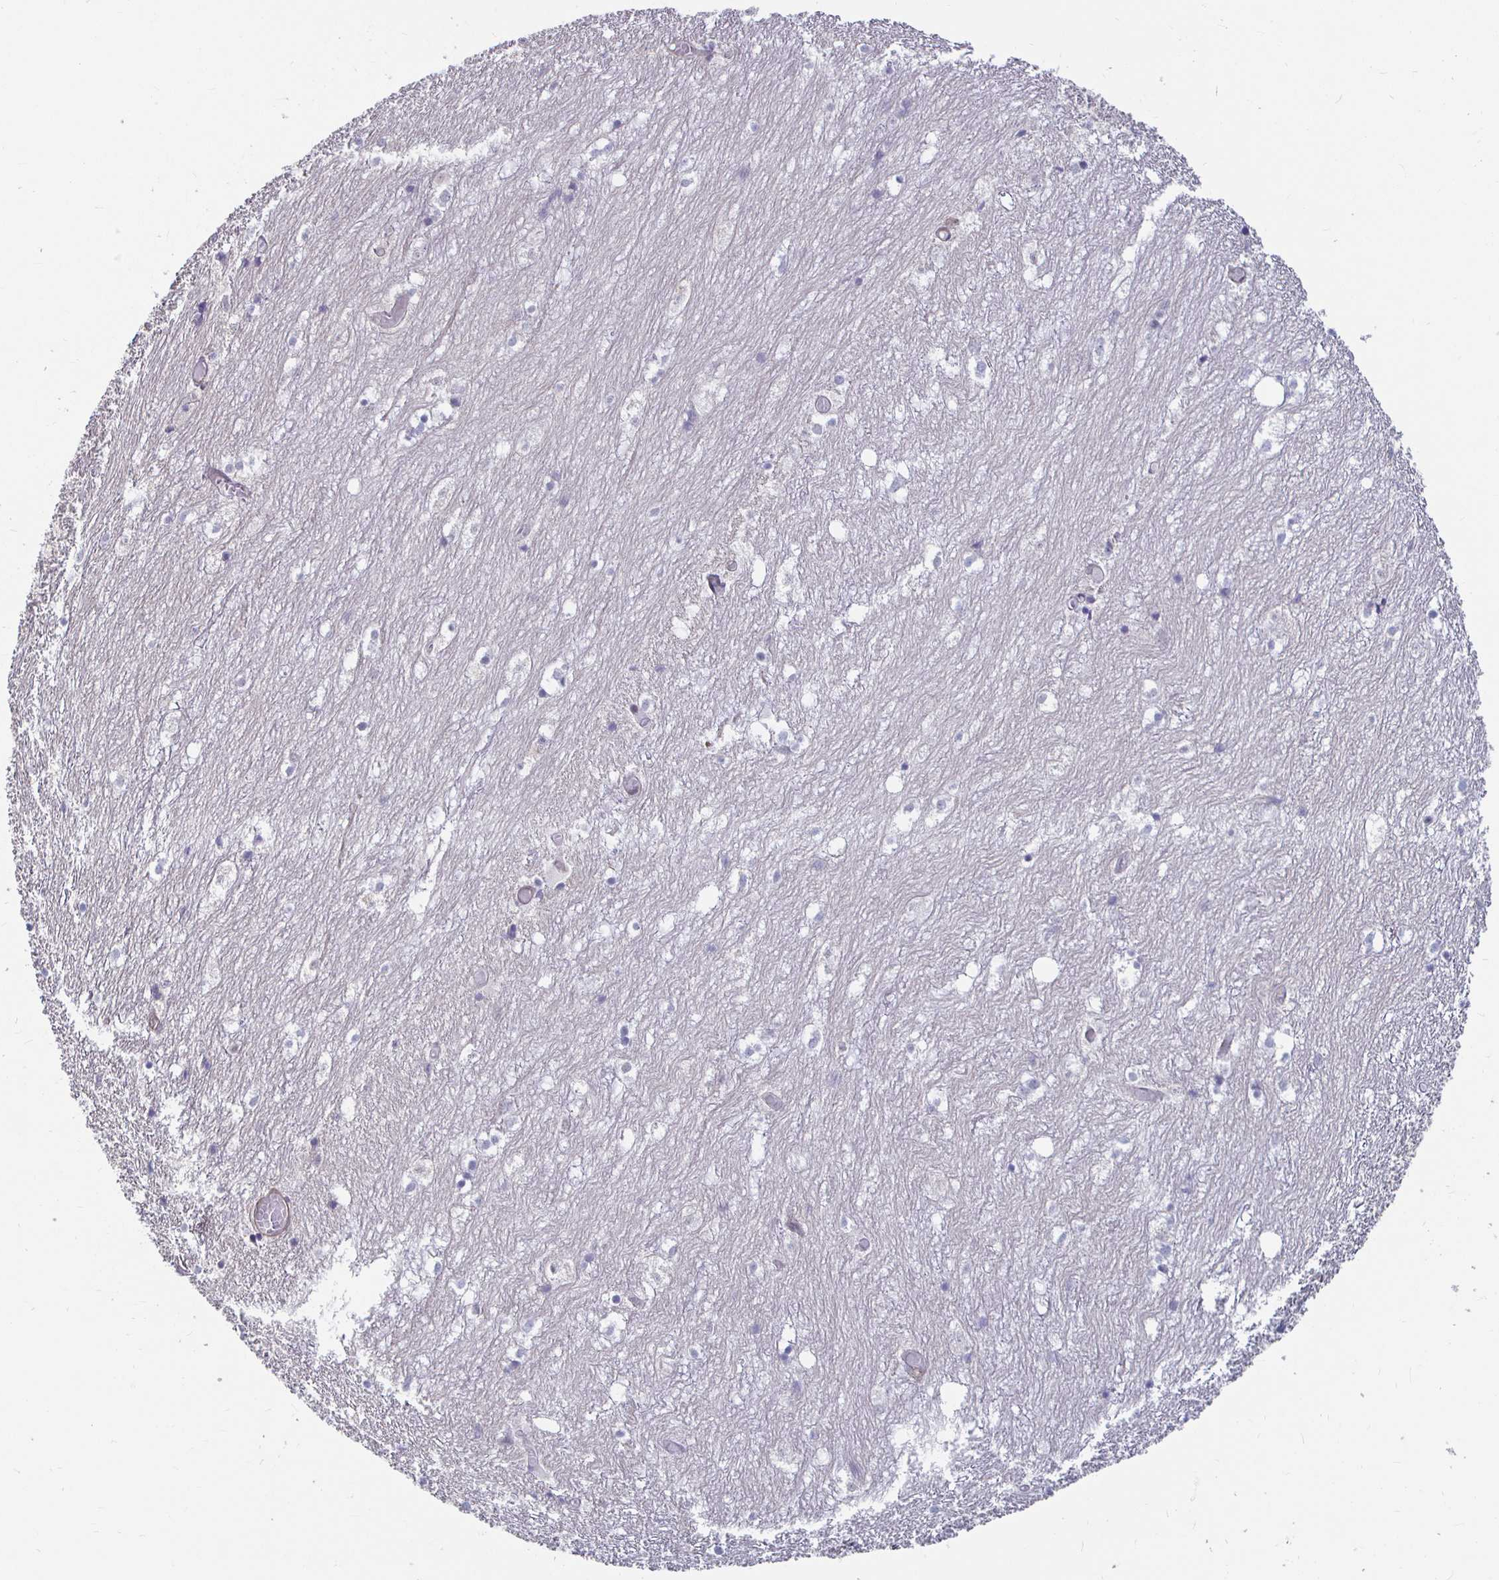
{"staining": {"intensity": "negative", "quantity": "none", "location": "none"}, "tissue": "hippocampus", "cell_type": "Glial cells", "image_type": "normal", "snomed": [{"axis": "morphology", "description": "Normal tissue, NOS"}, {"axis": "topography", "description": "Hippocampus"}], "caption": "Immunohistochemistry histopathology image of benign hippocampus: human hippocampus stained with DAB displays no significant protein expression in glial cells. (Immunohistochemistry (ihc), brightfield microscopy, high magnification).", "gene": "CAPN11", "patient": {"sex": "female", "age": 52}}